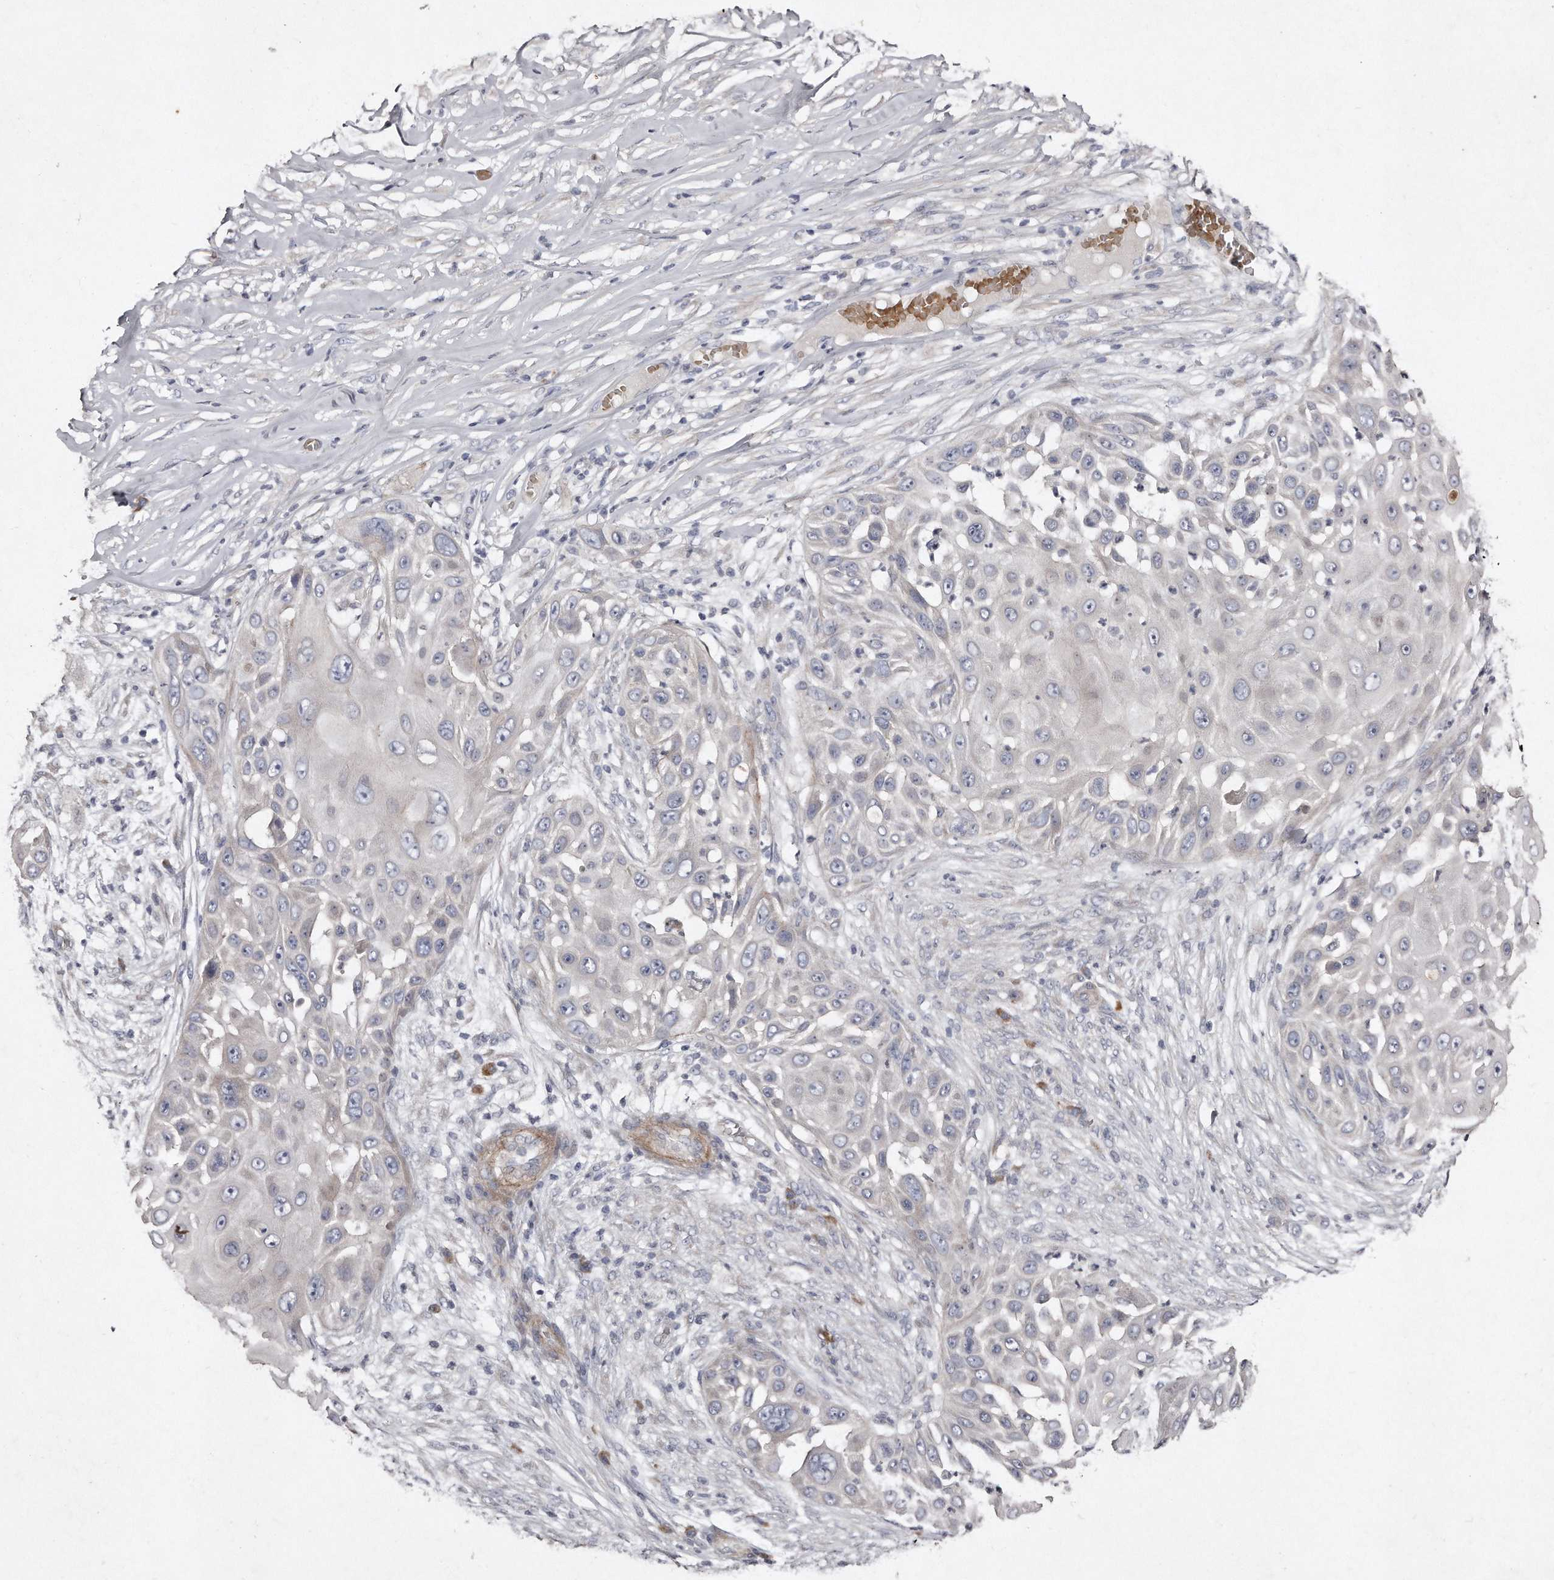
{"staining": {"intensity": "negative", "quantity": "none", "location": "none"}, "tissue": "skin cancer", "cell_type": "Tumor cells", "image_type": "cancer", "snomed": [{"axis": "morphology", "description": "Squamous cell carcinoma, NOS"}, {"axis": "topography", "description": "Skin"}], "caption": "Tumor cells are negative for brown protein staining in skin cancer.", "gene": "TECR", "patient": {"sex": "female", "age": 44}}